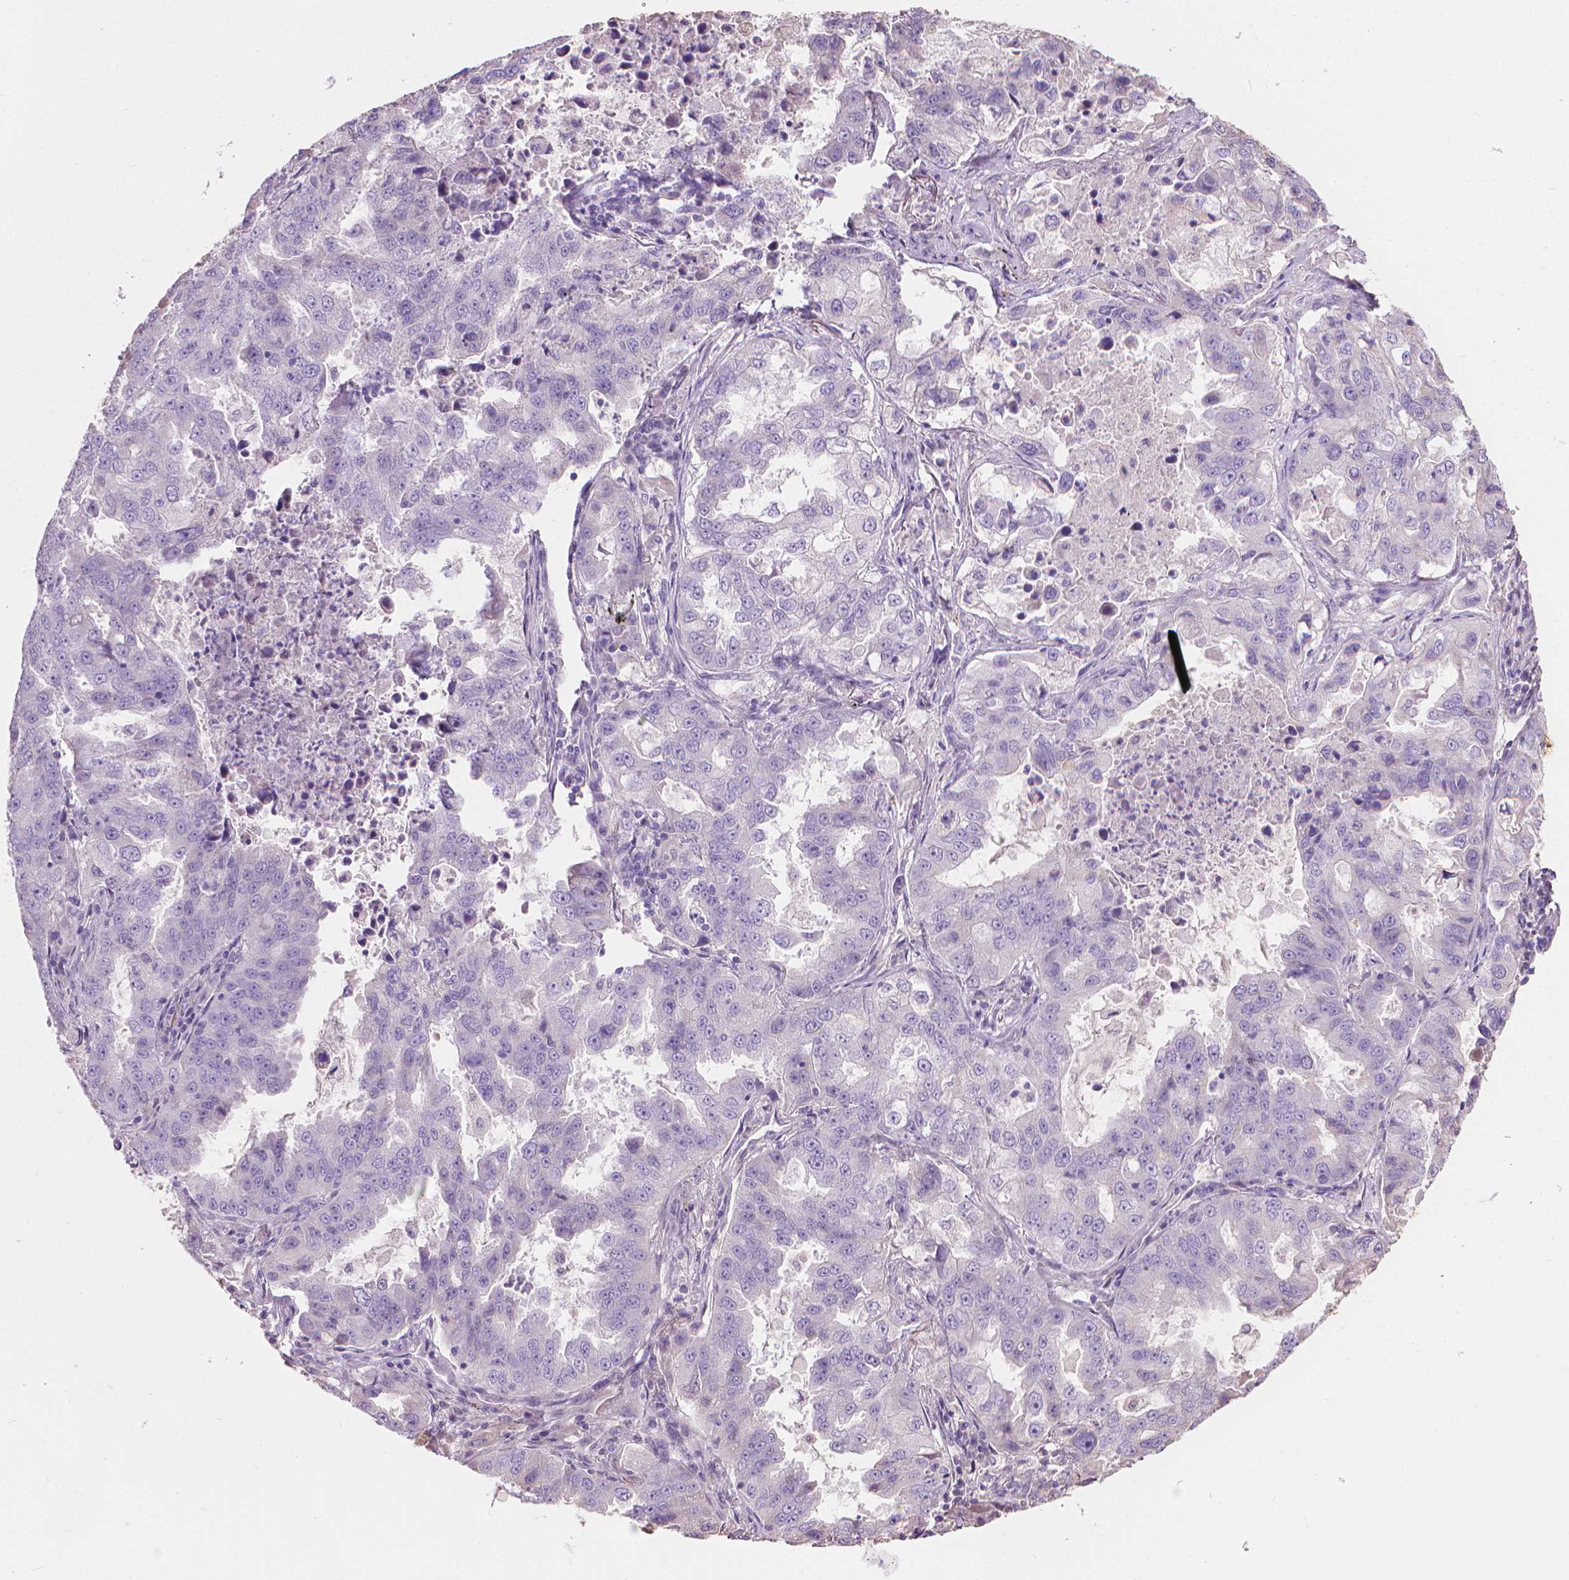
{"staining": {"intensity": "negative", "quantity": "none", "location": "none"}, "tissue": "lung cancer", "cell_type": "Tumor cells", "image_type": "cancer", "snomed": [{"axis": "morphology", "description": "Adenocarcinoma, NOS"}, {"axis": "topography", "description": "Lung"}], "caption": "Human lung cancer (adenocarcinoma) stained for a protein using IHC exhibits no positivity in tumor cells.", "gene": "CABCOCO1", "patient": {"sex": "female", "age": 61}}